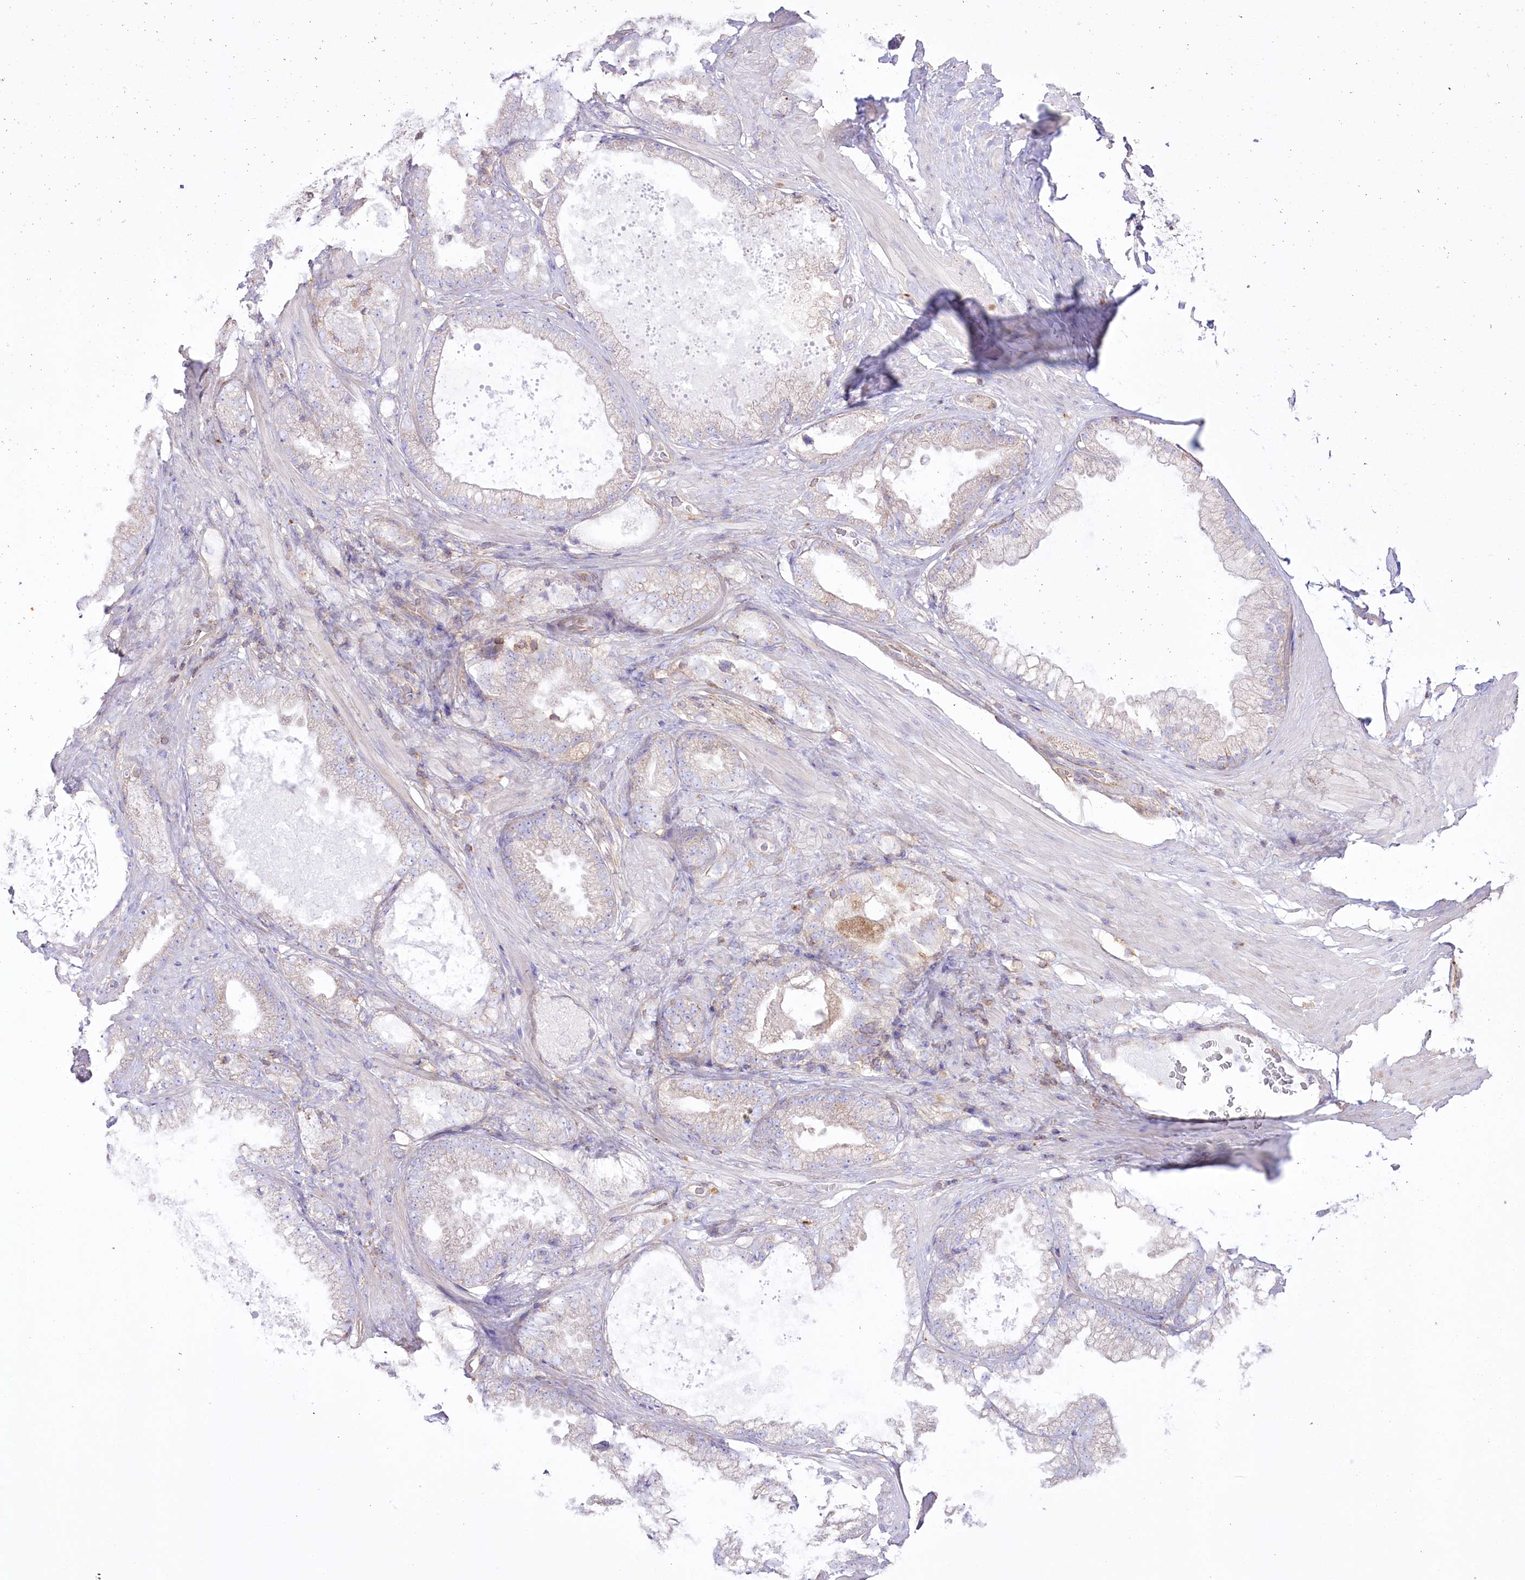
{"staining": {"intensity": "moderate", "quantity": "<25%", "location": "cytoplasmic/membranous"}, "tissue": "prostate cancer", "cell_type": "Tumor cells", "image_type": "cancer", "snomed": [{"axis": "morphology", "description": "Adenocarcinoma, High grade"}, {"axis": "topography", "description": "Prostate"}], "caption": "DAB (3,3'-diaminobenzidine) immunohistochemical staining of human prostate cancer (high-grade adenocarcinoma) exhibits moderate cytoplasmic/membranous protein positivity in about <25% of tumor cells.", "gene": "FAM216A", "patient": {"sex": "male", "age": 58}}